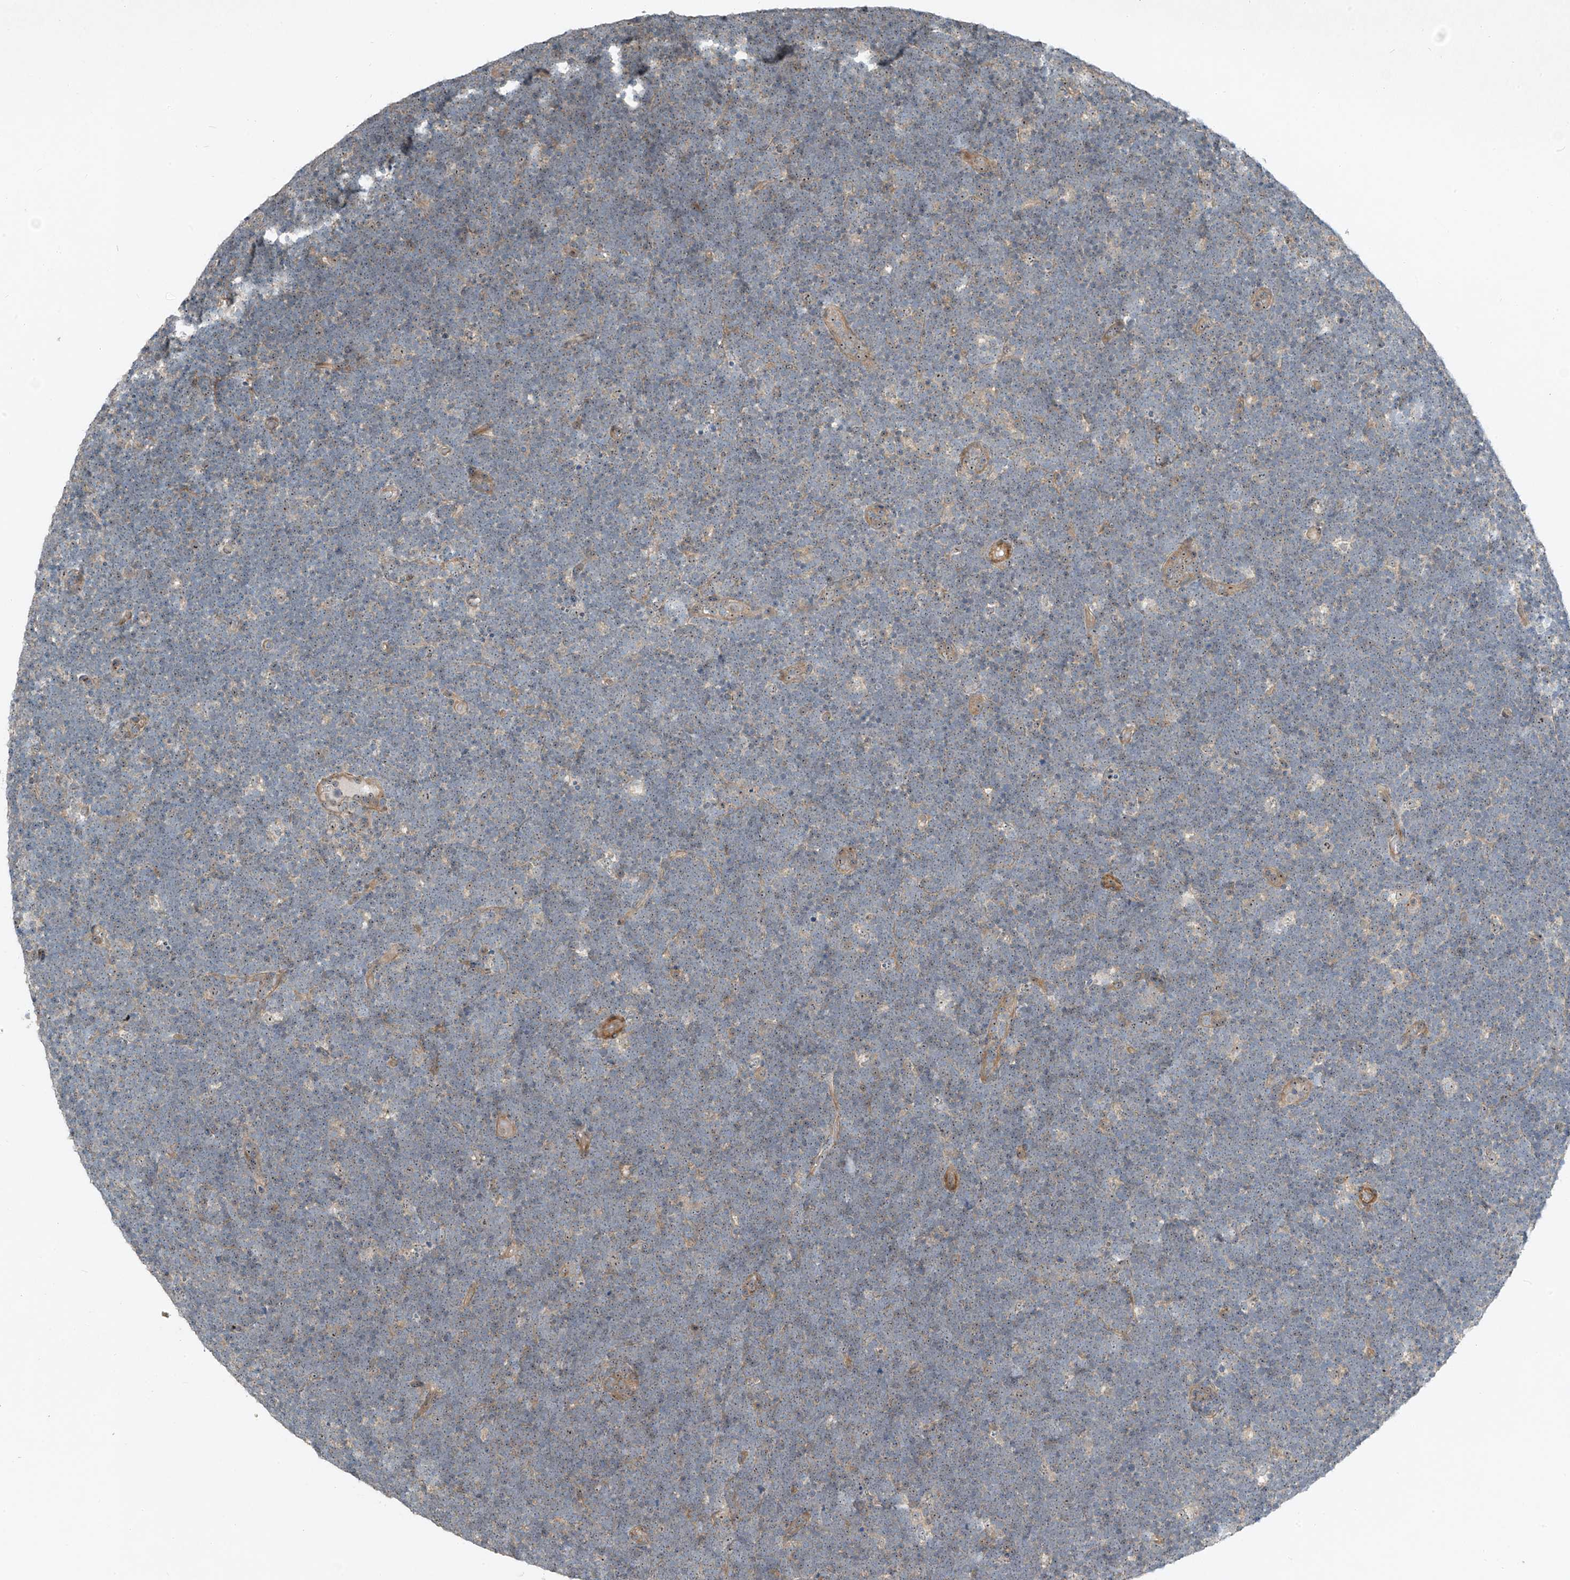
{"staining": {"intensity": "negative", "quantity": "none", "location": "none"}, "tissue": "lymphoma", "cell_type": "Tumor cells", "image_type": "cancer", "snomed": [{"axis": "morphology", "description": "Malignant lymphoma, non-Hodgkin's type, High grade"}, {"axis": "topography", "description": "Lymph node"}], "caption": "IHC of high-grade malignant lymphoma, non-Hodgkin's type exhibits no staining in tumor cells.", "gene": "PPCS", "patient": {"sex": "male", "age": 13}}